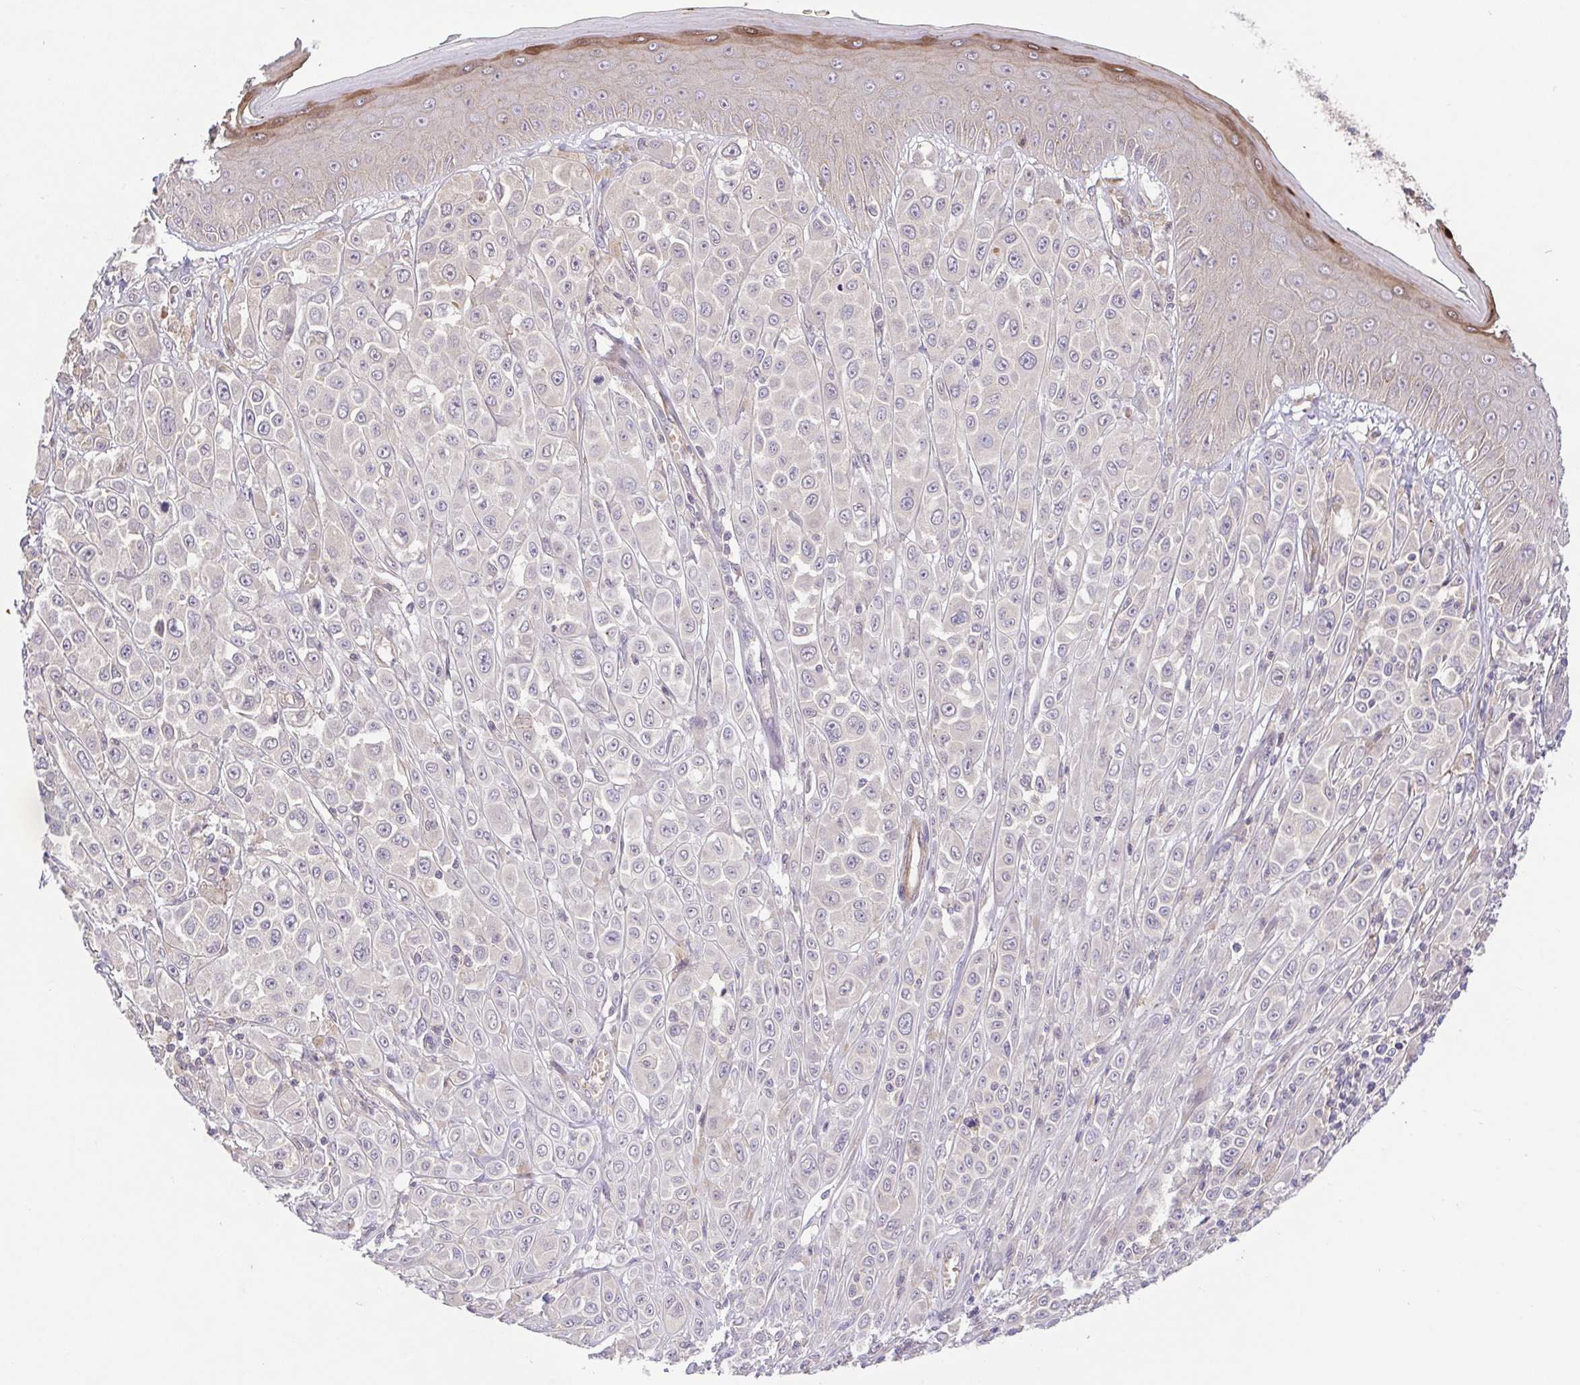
{"staining": {"intensity": "negative", "quantity": "none", "location": "none"}, "tissue": "melanoma", "cell_type": "Tumor cells", "image_type": "cancer", "snomed": [{"axis": "morphology", "description": "Malignant melanoma, NOS"}, {"axis": "topography", "description": "Skin"}], "caption": "IHC image of neoplastic tissue: malignant melanoma stained with DAB exhibits no significant protein positivity in tumor cells.", "gene": "IDE", "patient": {"sex": "male", "age": 67}}